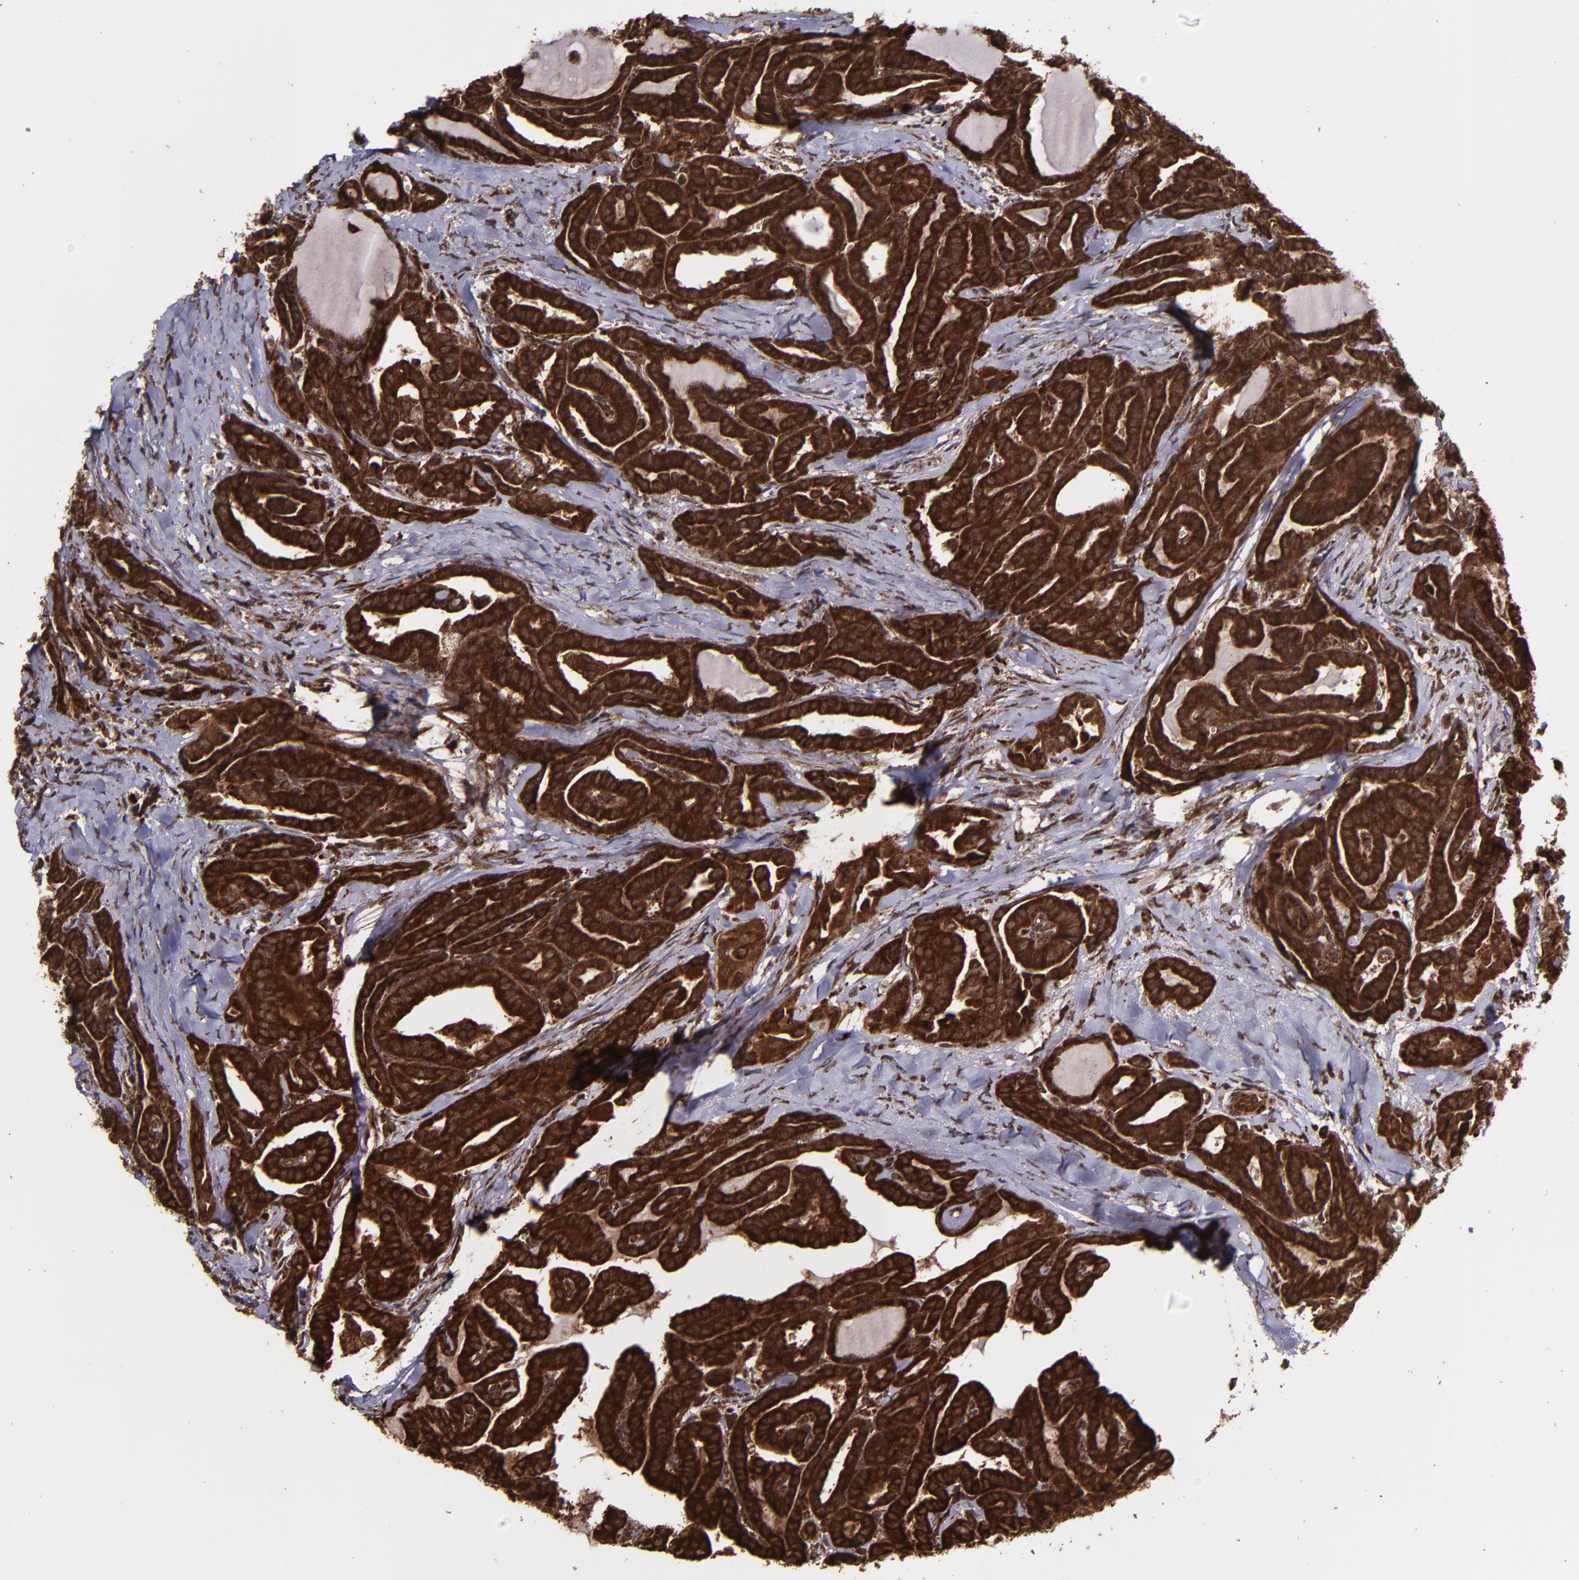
{"staining": {"intensity": "strong", "quantity": ">75%", "location": "cytoplasmic/membranous,nuclear"}, "tissue": "thyroid cancer", "cell_type": "Tumor cells", "image_type": "cancer", "snomed": [{"axis": "morphology", "description": "Carcinoma, NOS"}, {"axis": "topography", "description": "Thyroid gland"}], "caption": "IHC (DAB) staining of thyroid cancer demonstrates strong cytoplasmic/membranous and nuclear protein expression in approximately >75% of tumor cells.", "gene": "EIF4ENIF1", "patient": {"sex": "female", "age": 91}}